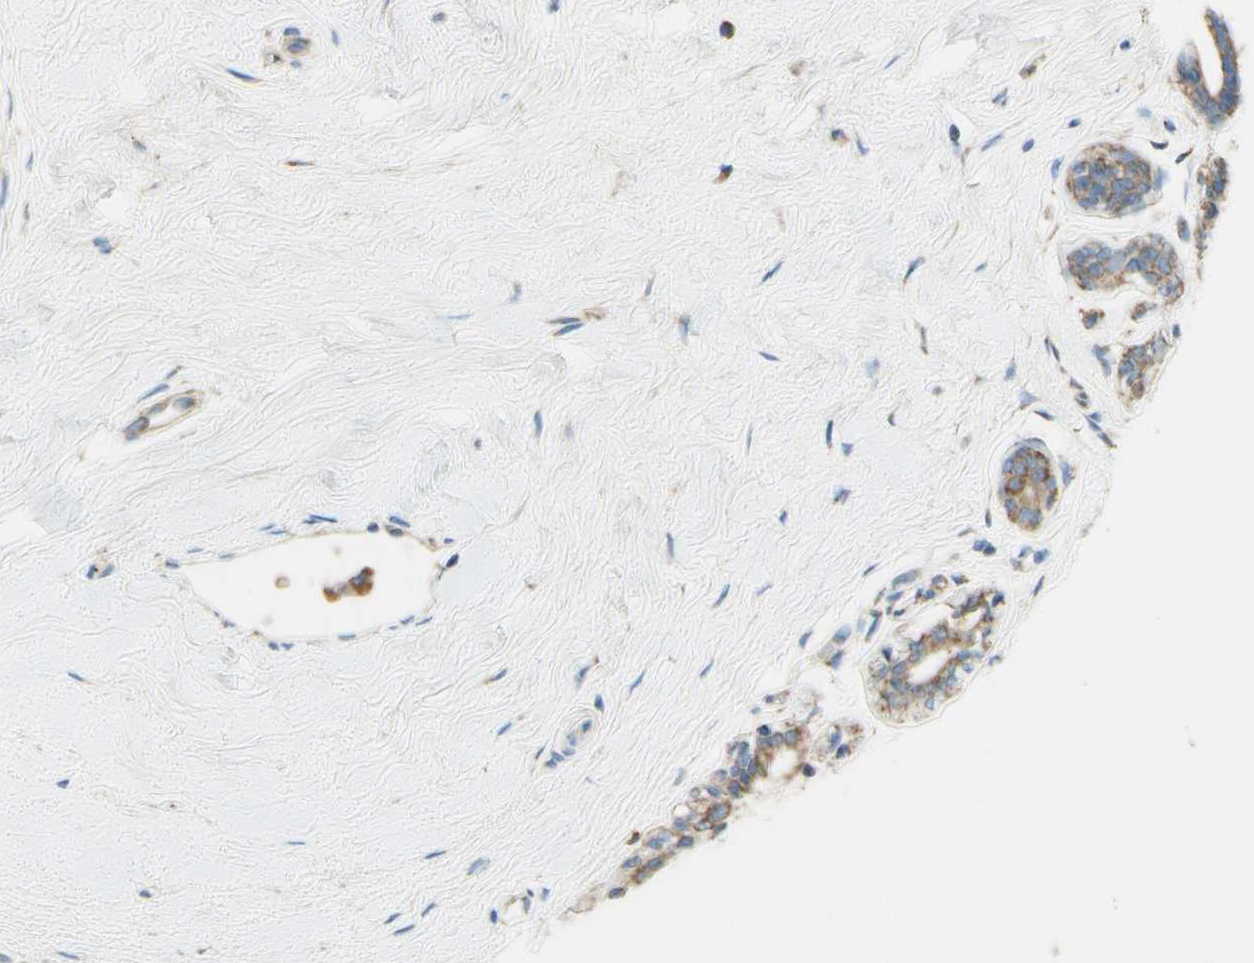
{"staining": {"intensity": "moderate", "quantity": ">75%", "location": "cytoplasmic/membranous"}, "tissue": "breast cancer", "cell_type": "Tumor cells", "image_type": "cancer", "snomed": [{"axis": "morphology", "description": "Normal tissue, NOS"}, {"axis": "morphology", "description": "Duct carcinoma"}, {"axis": "topography", "description": "Breast"}], "caption": "Immunohistochemical staining of human infiltrating ductal carcinoma (breast) reveals medium levels of moderate cytoplasmic/membranous positivity in about >75% of tumor cells.", "gene": "ARMC10", "patient": {"sex": "female", "age": 39}}